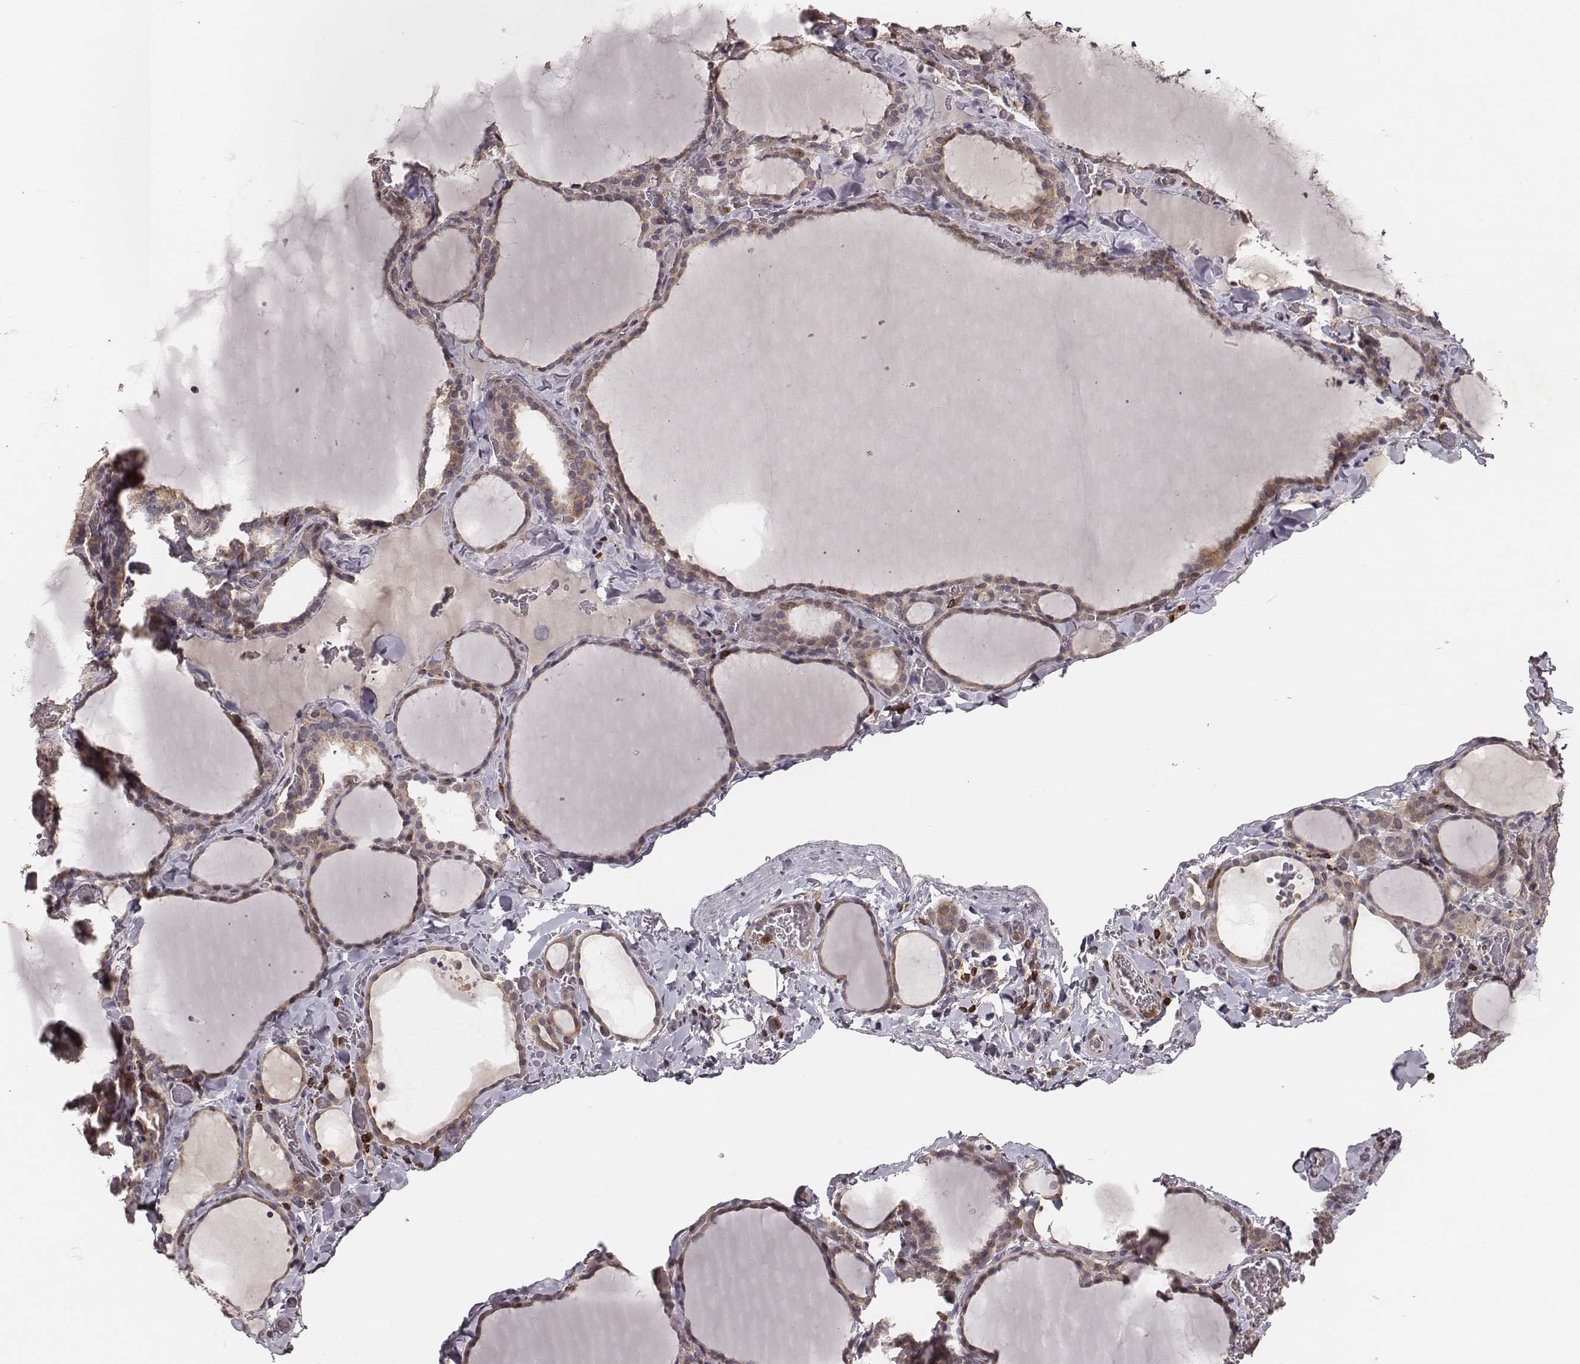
{"staining": {"intensity": "negative", "quantity": "none", "location": "none"}, "tissue": "thyroid gland", "cell_type": "Glandular cells", "image_type": "normal", "snomed": [{"axis": "morphology", "description": "Normal tissue, NOS"}, {"axis": "topography", "description": "Thyroid gland"}], "caption": "This is a image of immunohistochemistry (IHC) staining of unremarkable thyroid gland, which shows no expression in glandular cells.", "gene": "PILRA", "patient": {"sex": "female", "age": 22}}